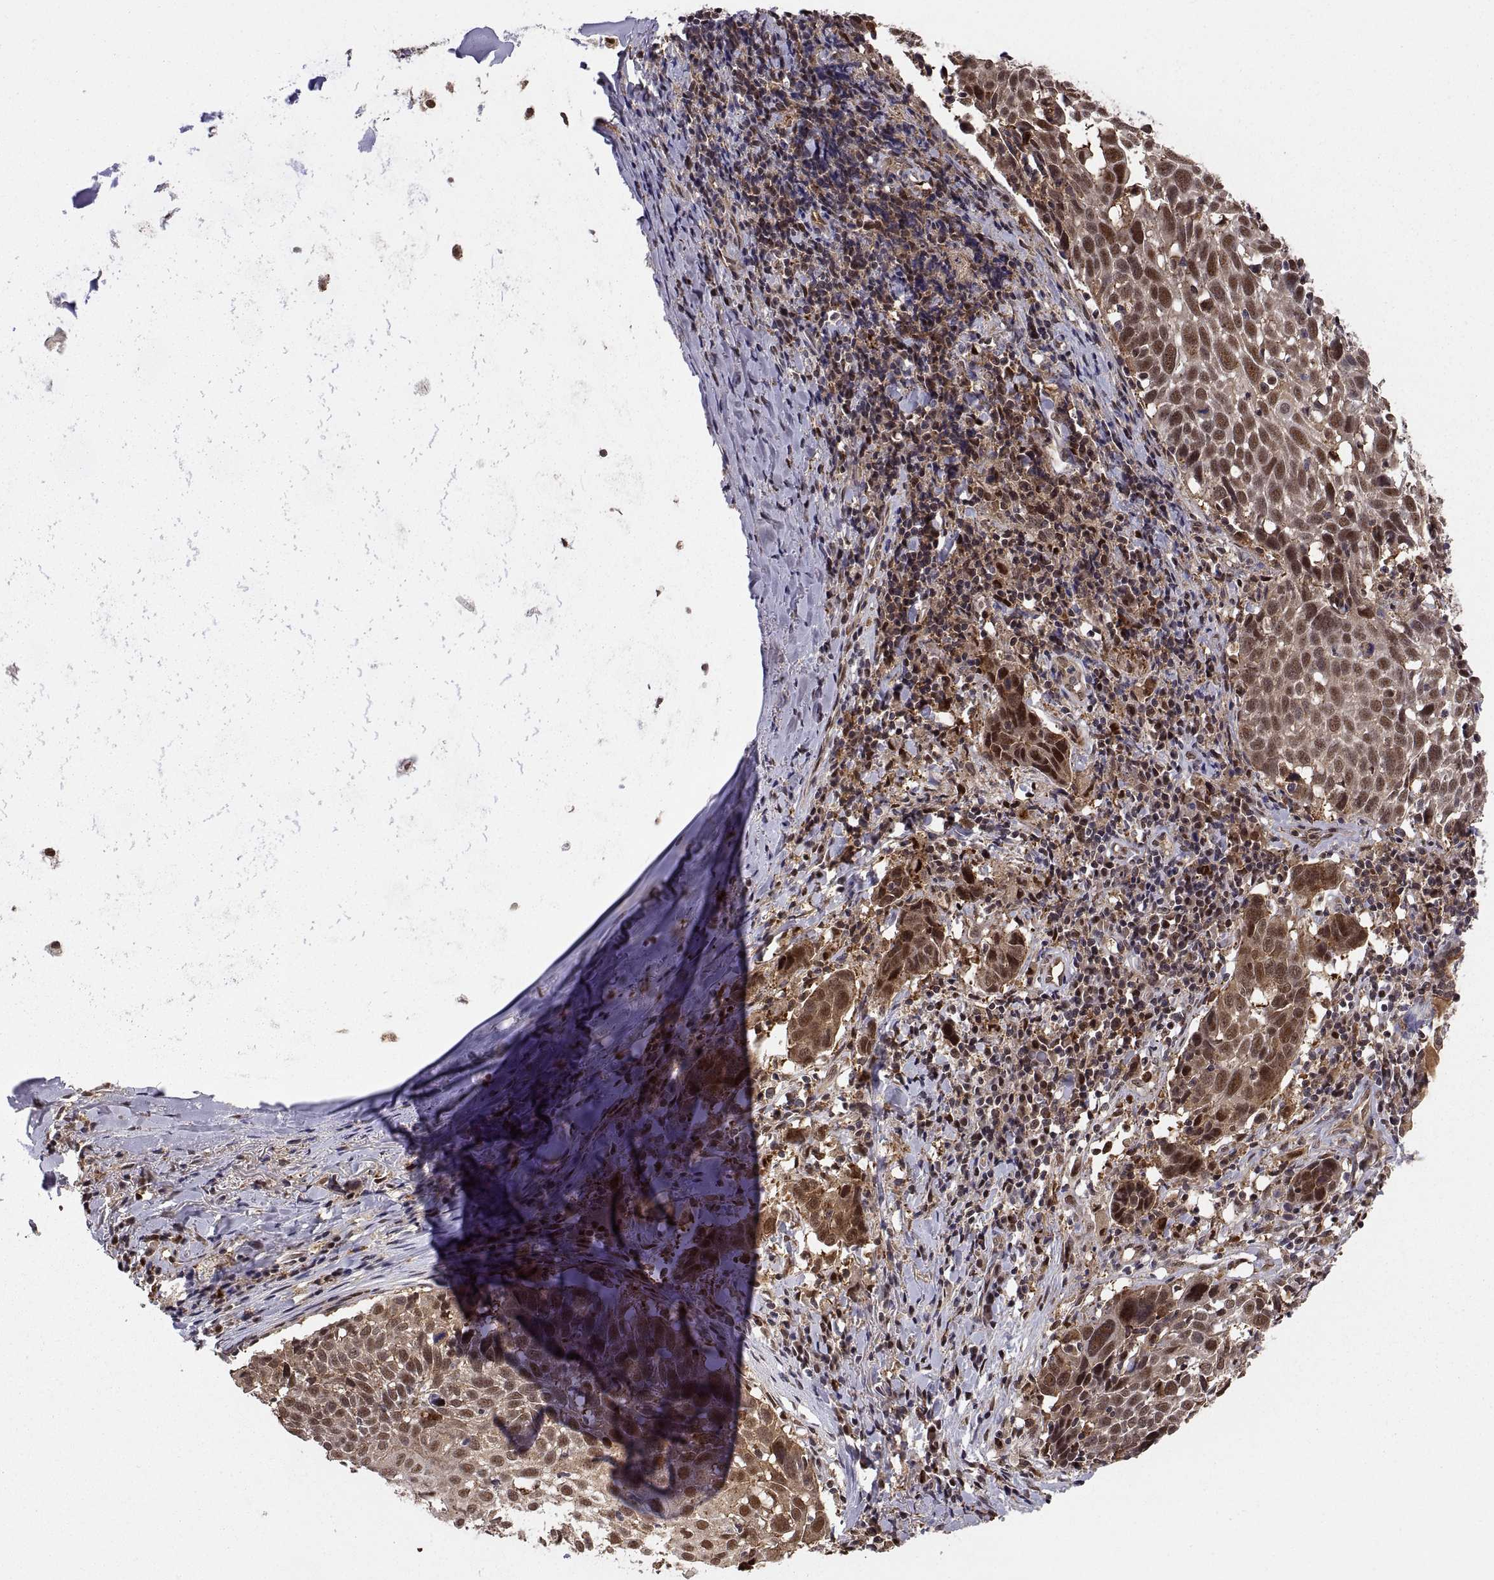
{"staining": {"intensity": "moderate", "quantity": ">75%", "location": "cytoplasmic/membranous,nuclear"}, "tissue": "lung cancer", "cell_type": "Tumor cells", "image_type": "cancer", "snomed": [{"axis": "morphology", "description": "Squamous cell carcinoma, NOS"}, {"axis": "topography", "description": "Lung"}], "caption": "Immunohistochemistry (DAB) staining of human lung squamous cell carcinoma reveals moderate cytoplasmic/membranous and nuclear protein expression in about >75% of tumor cells. (Brightfield microscopy of DAB IHC at high magnification).", "gene": "PSMC2", "patient": {"sex": "male", "age": 57}}